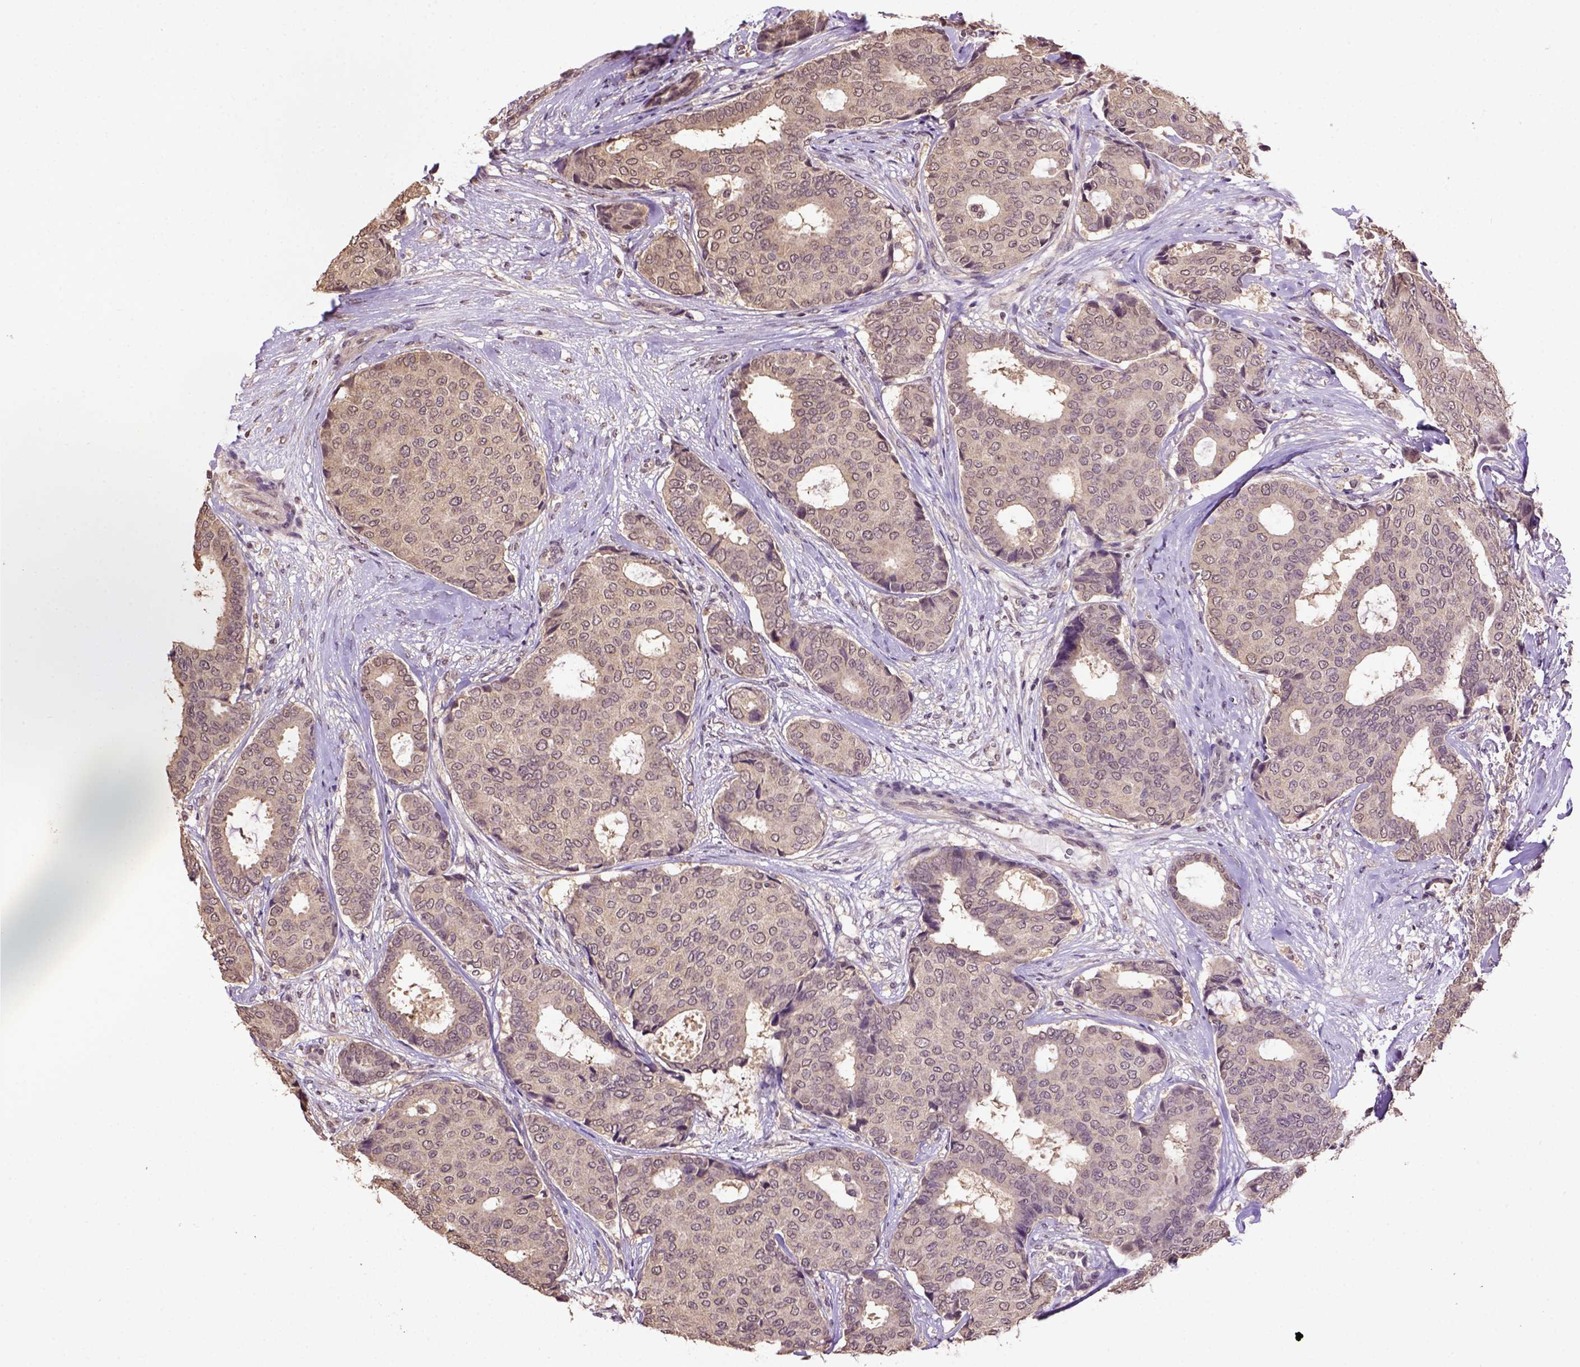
{"staining": {"intensity": "weak", "quantity": ">75%", "location": "cytoplasmic/membranous"}, "tissue": "breast cancer", "cell_type": "Tumor cells", "image_type": "cancer", "snomed": [{"axis": "morphology", "description": "Duct carcinoma"}, {"axis": "topography", "description": "Breast"}], "caption": "Breast cancer stained for a protein displays weak cytoplasmic/membranous positivity in tumor cells.", "gene": "WDR17", "patient": {"sex": "female", "age": 75}}